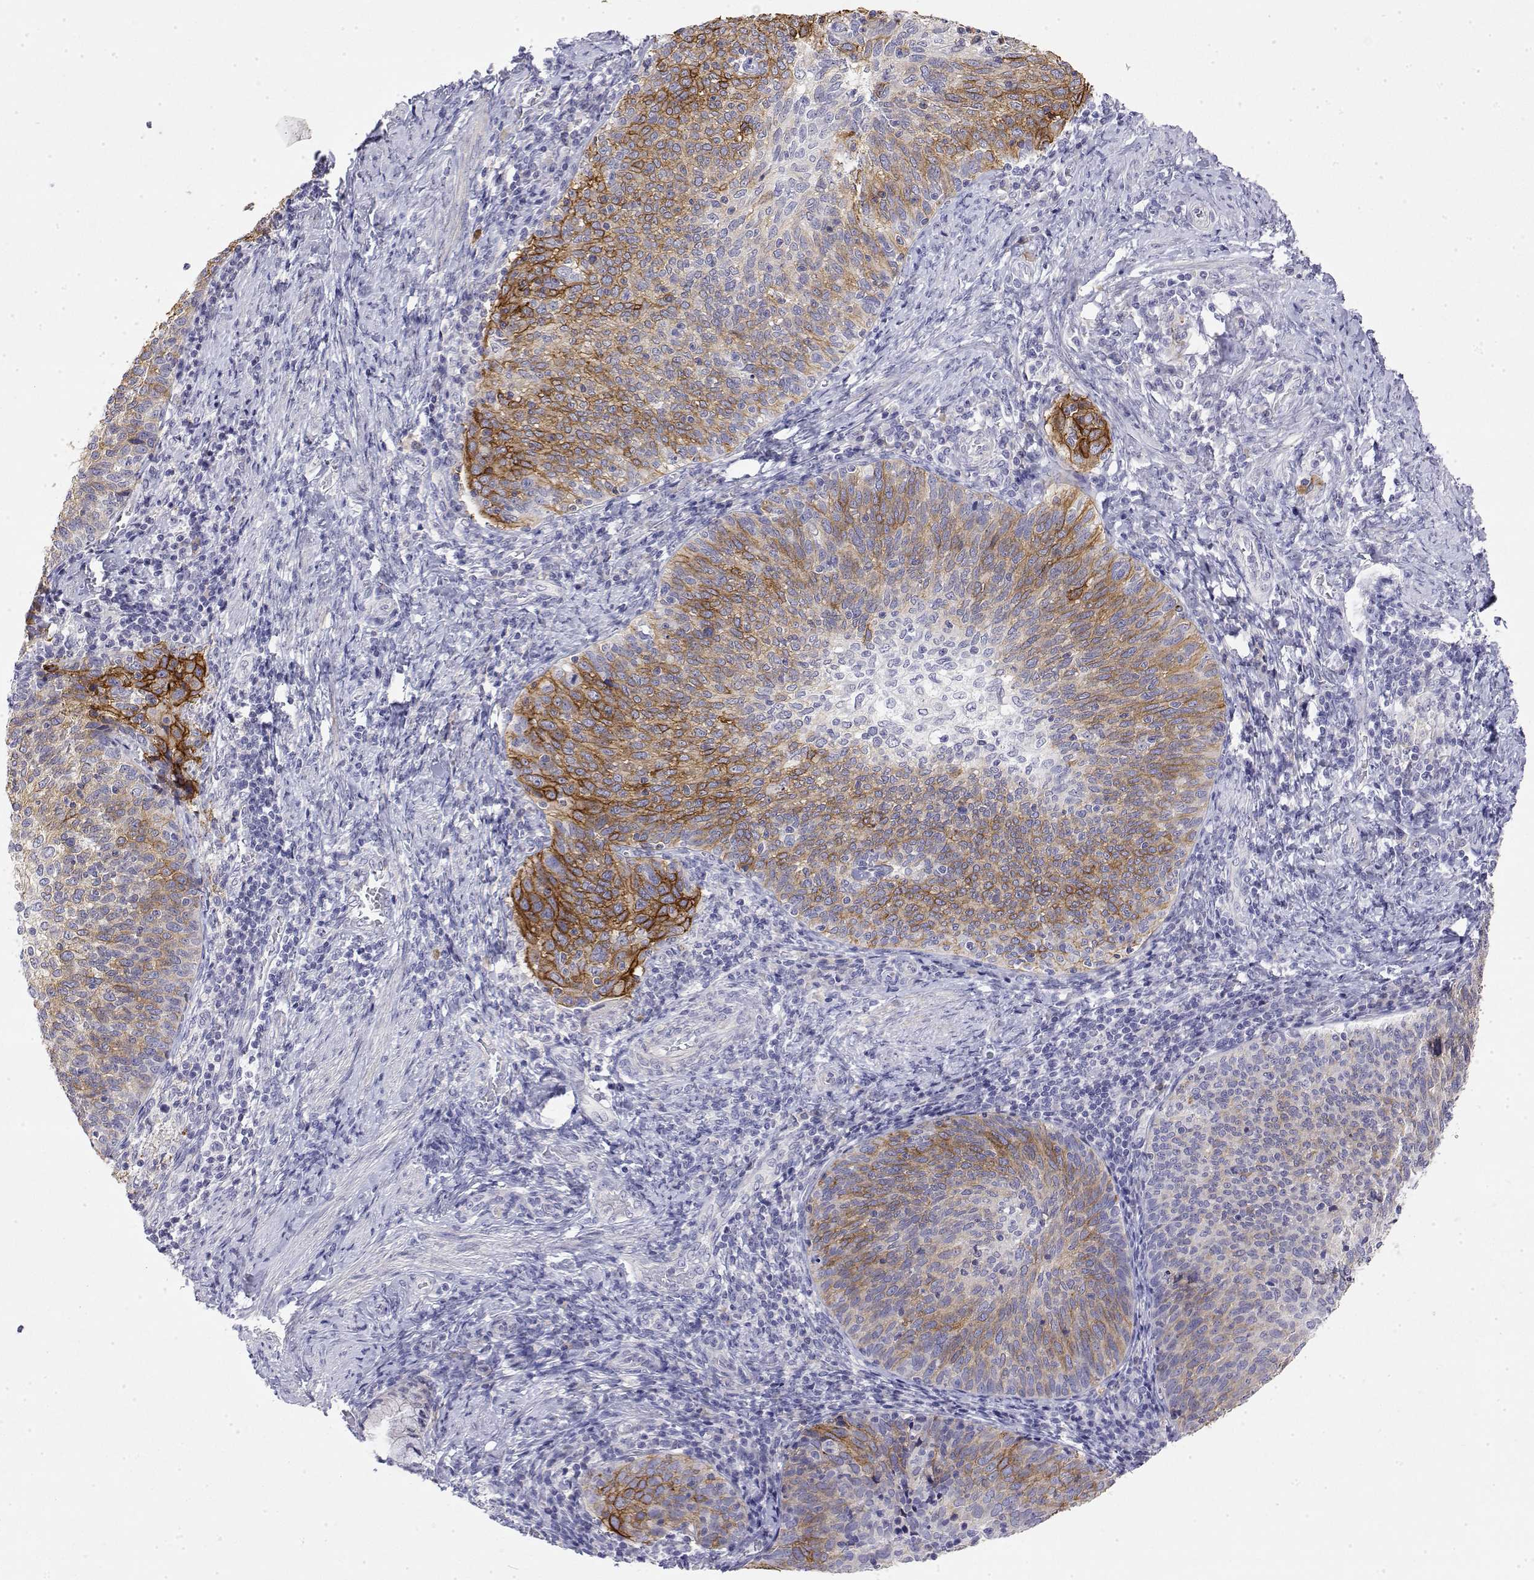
{"staining": {"intensity": "strong", "quantity": "25%-75%", "location": "cytoplasmic/membranous"}, "tissue": "cervical cancer", "cell_type": "Tumor cells", "image_type": "cancer", "snomed": [{"axis": "morphology", "description": "Squamous cell carcinoma, NOS"}, {"axis": "topography", "description": "Cervix"}], "caption": "Protein expression analysis of human cervical cancer reveals strong cytoplasmic/membranous staining in about 25%-75% of tumor cells.", "gene": "LY6D", "patient": {"sex": "female", "age": 61}}